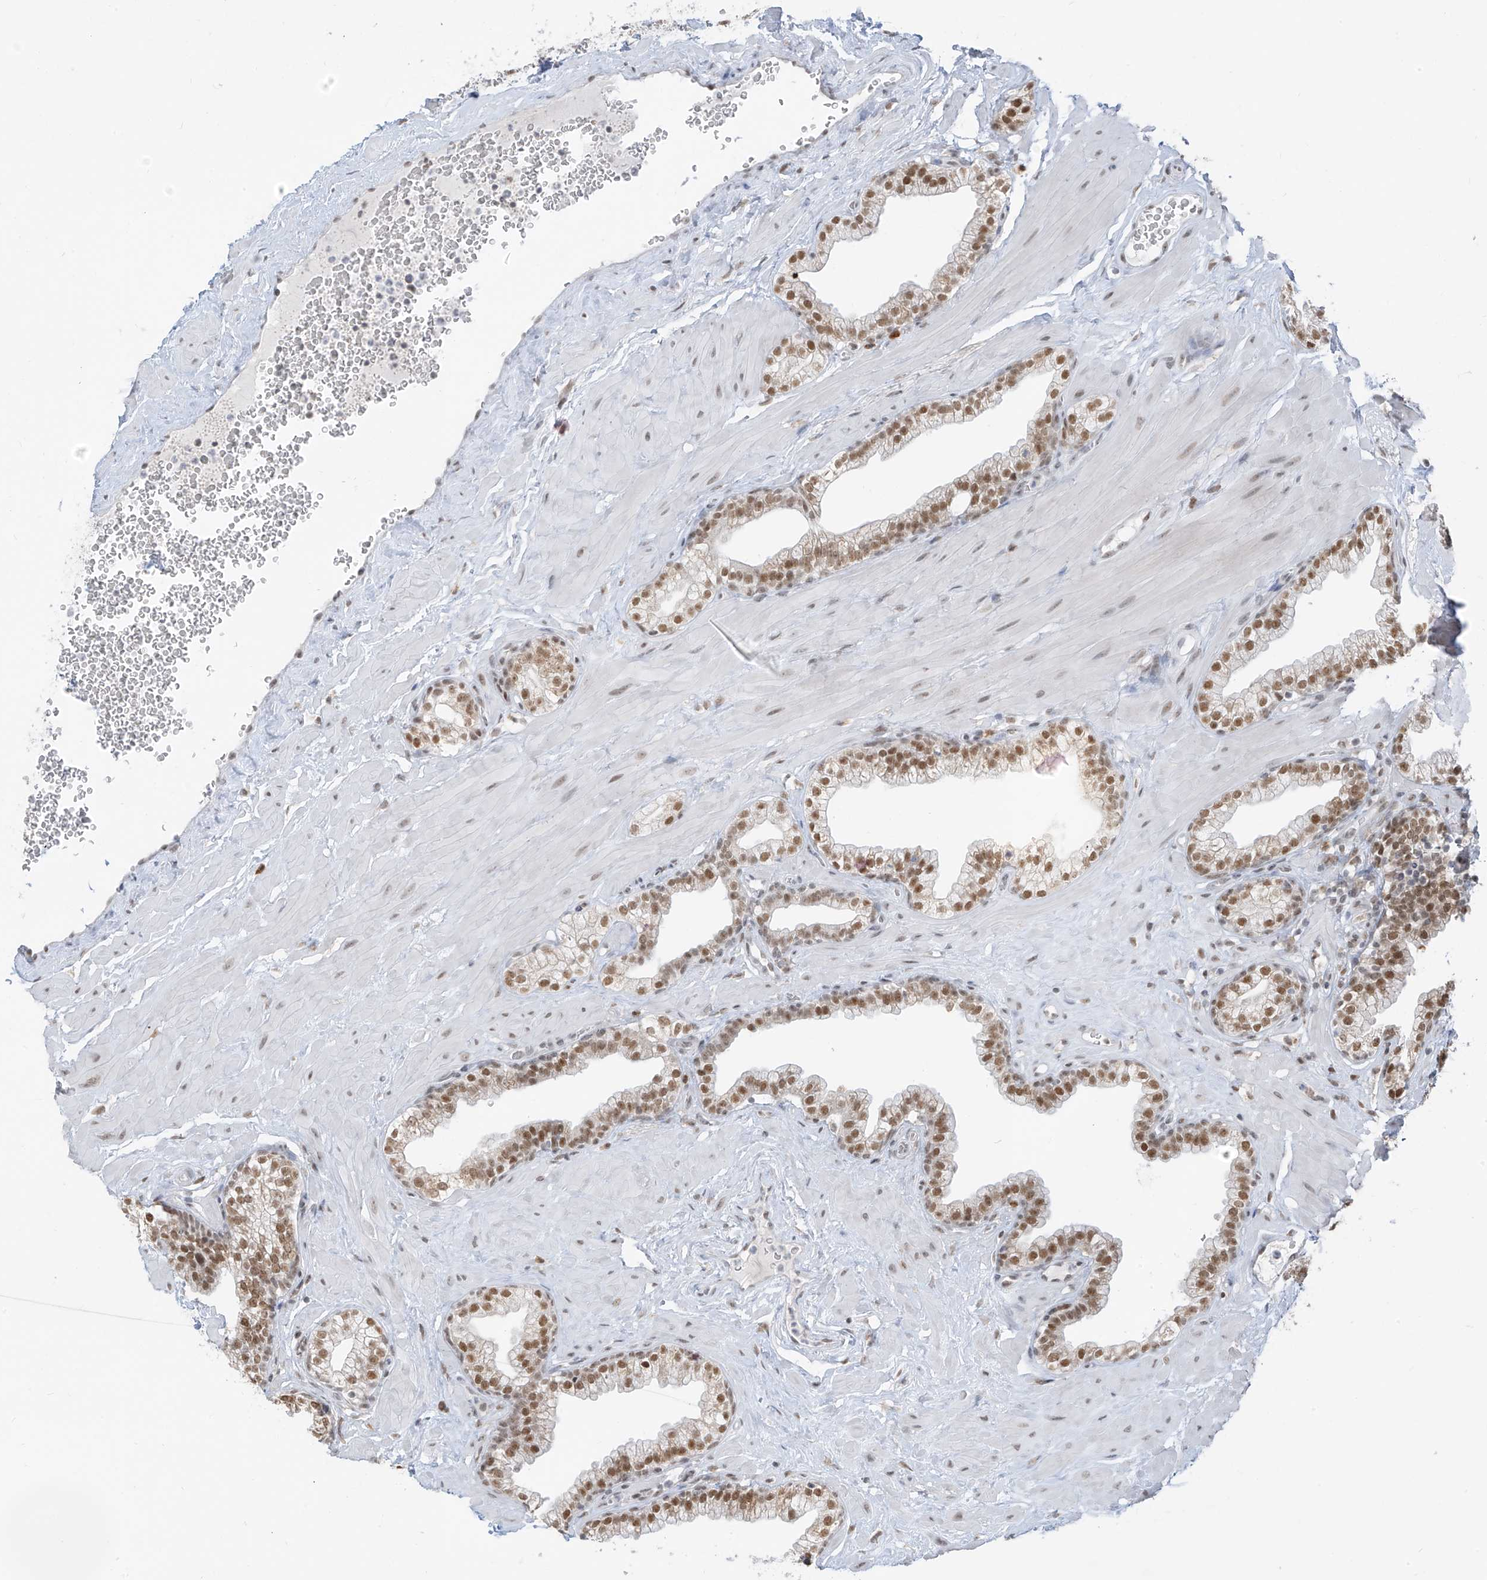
{"staining": {"intensity": "moderate", "quantity": ">75%", "location": "cytoplasmic/membranous,nuclear"}, "tissue": "prostate", "cell_type": "Glandular cells", "image_type": "normal", "snomed": [{"axis": "morphology", "description": "Normal tissue, NOS"}, {"axis": "morphology", "description": "Urothelial carcinoma, Low grade"}, {"axis": "topography", "description": "Urinary bladder"}, {"axis": "topography", "description": "Prostate"}], "caption": "The histopathology image shows immunohistochemical staining of unremarkable prostate. There is moderate cytoplasmic/membranous,nuclear positivity is seen in approximately >75% of glandular cells.", "gene": "ZMYM2", "patient": {"sex": "male", "age": 60}}